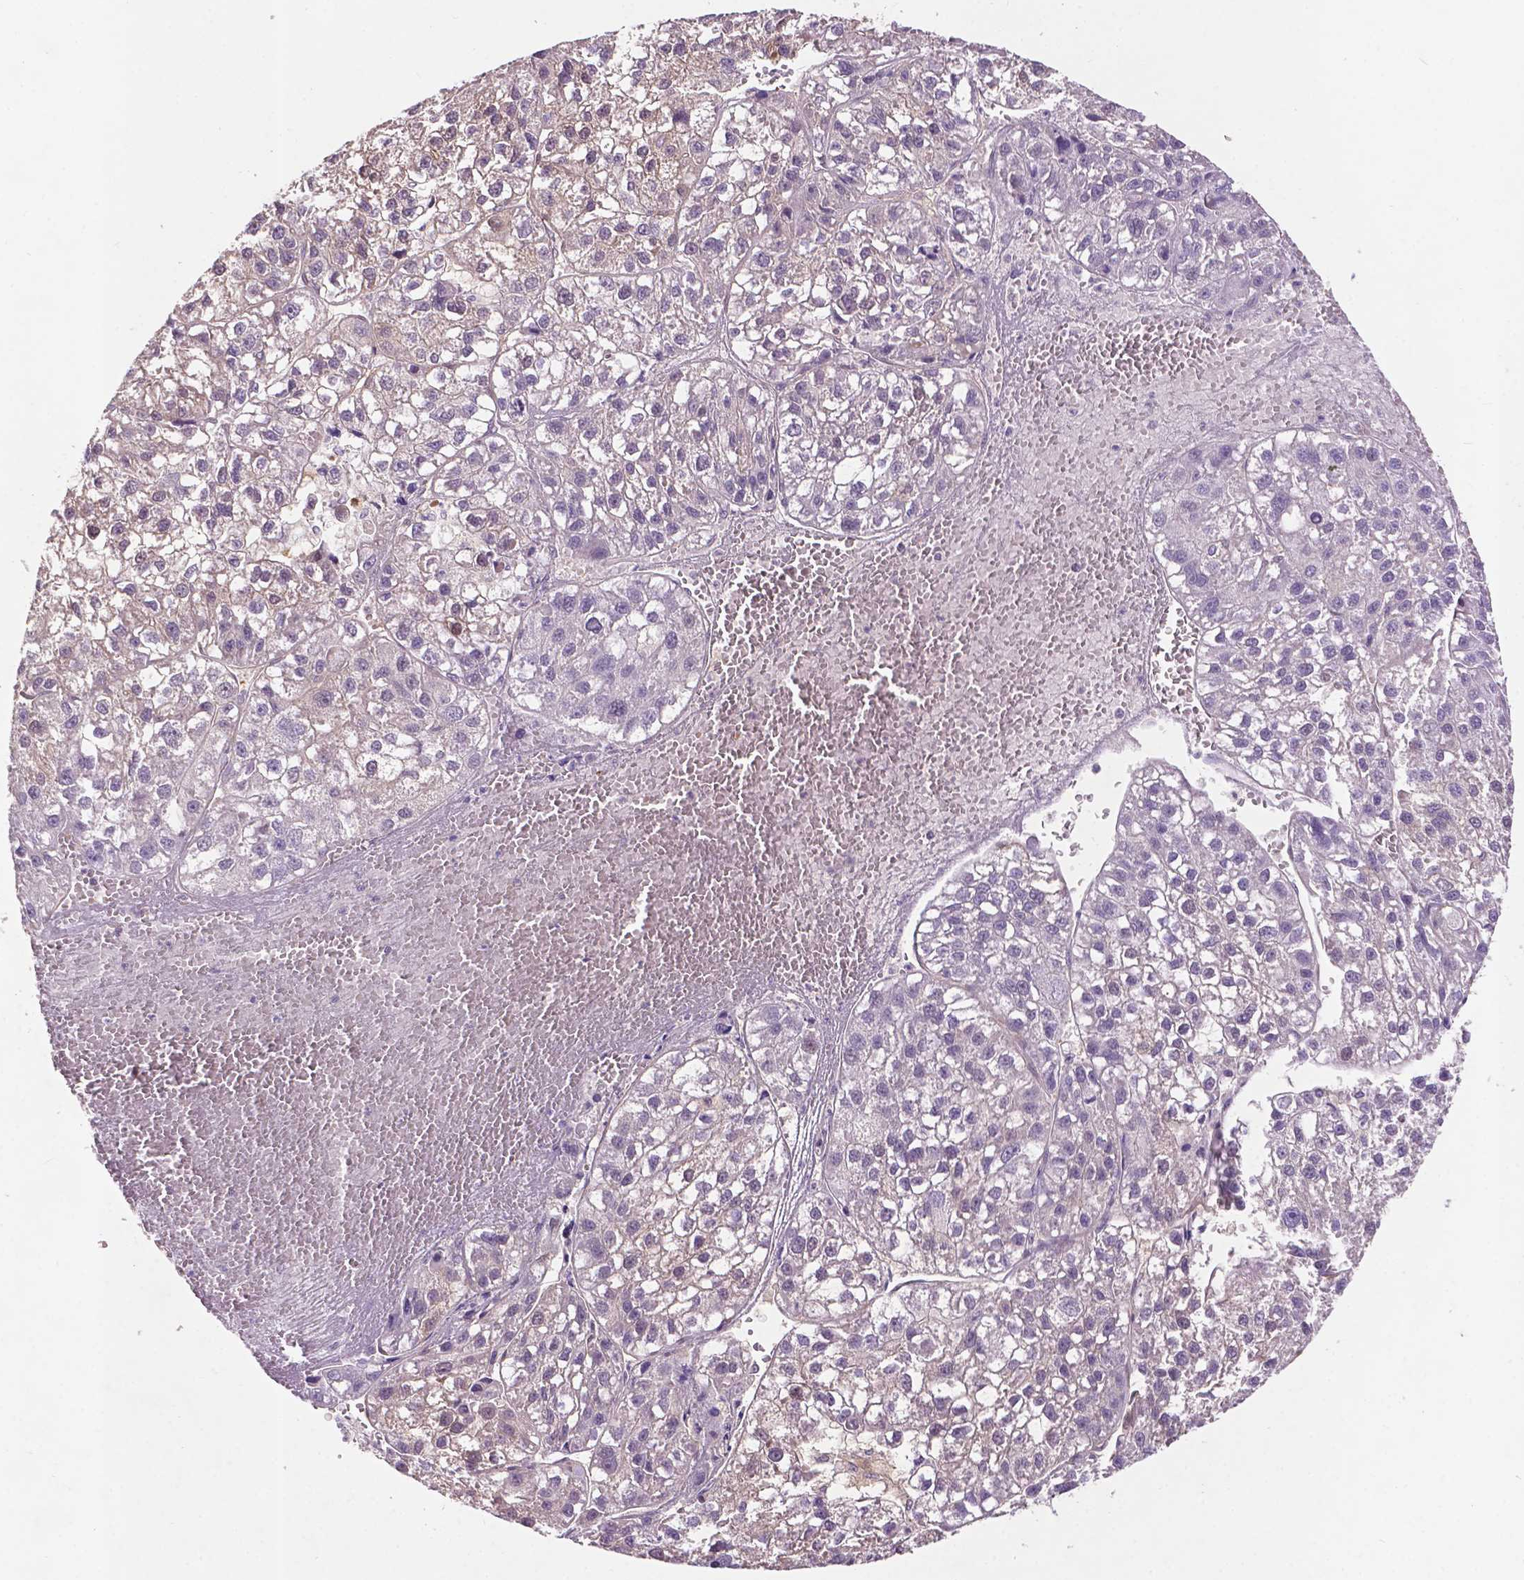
{"staining": {"intensity": "negative", "quantity": "none", "location": "none"}, "tissue": "liver cancer", "cell_type": "Tumor cells", "image_type": "cancer", "snomed": [{"axis": "morphology", "description": "Carcinoma, Hepatocellular, NOS"}, {"axis": "topography", "description": "Liver"}], "caption": "A histopathology image of human liver cancer is negative for staining in tumor cells.", "gene": "GPR37", "patient": {"sex": "female", "age": 70}}